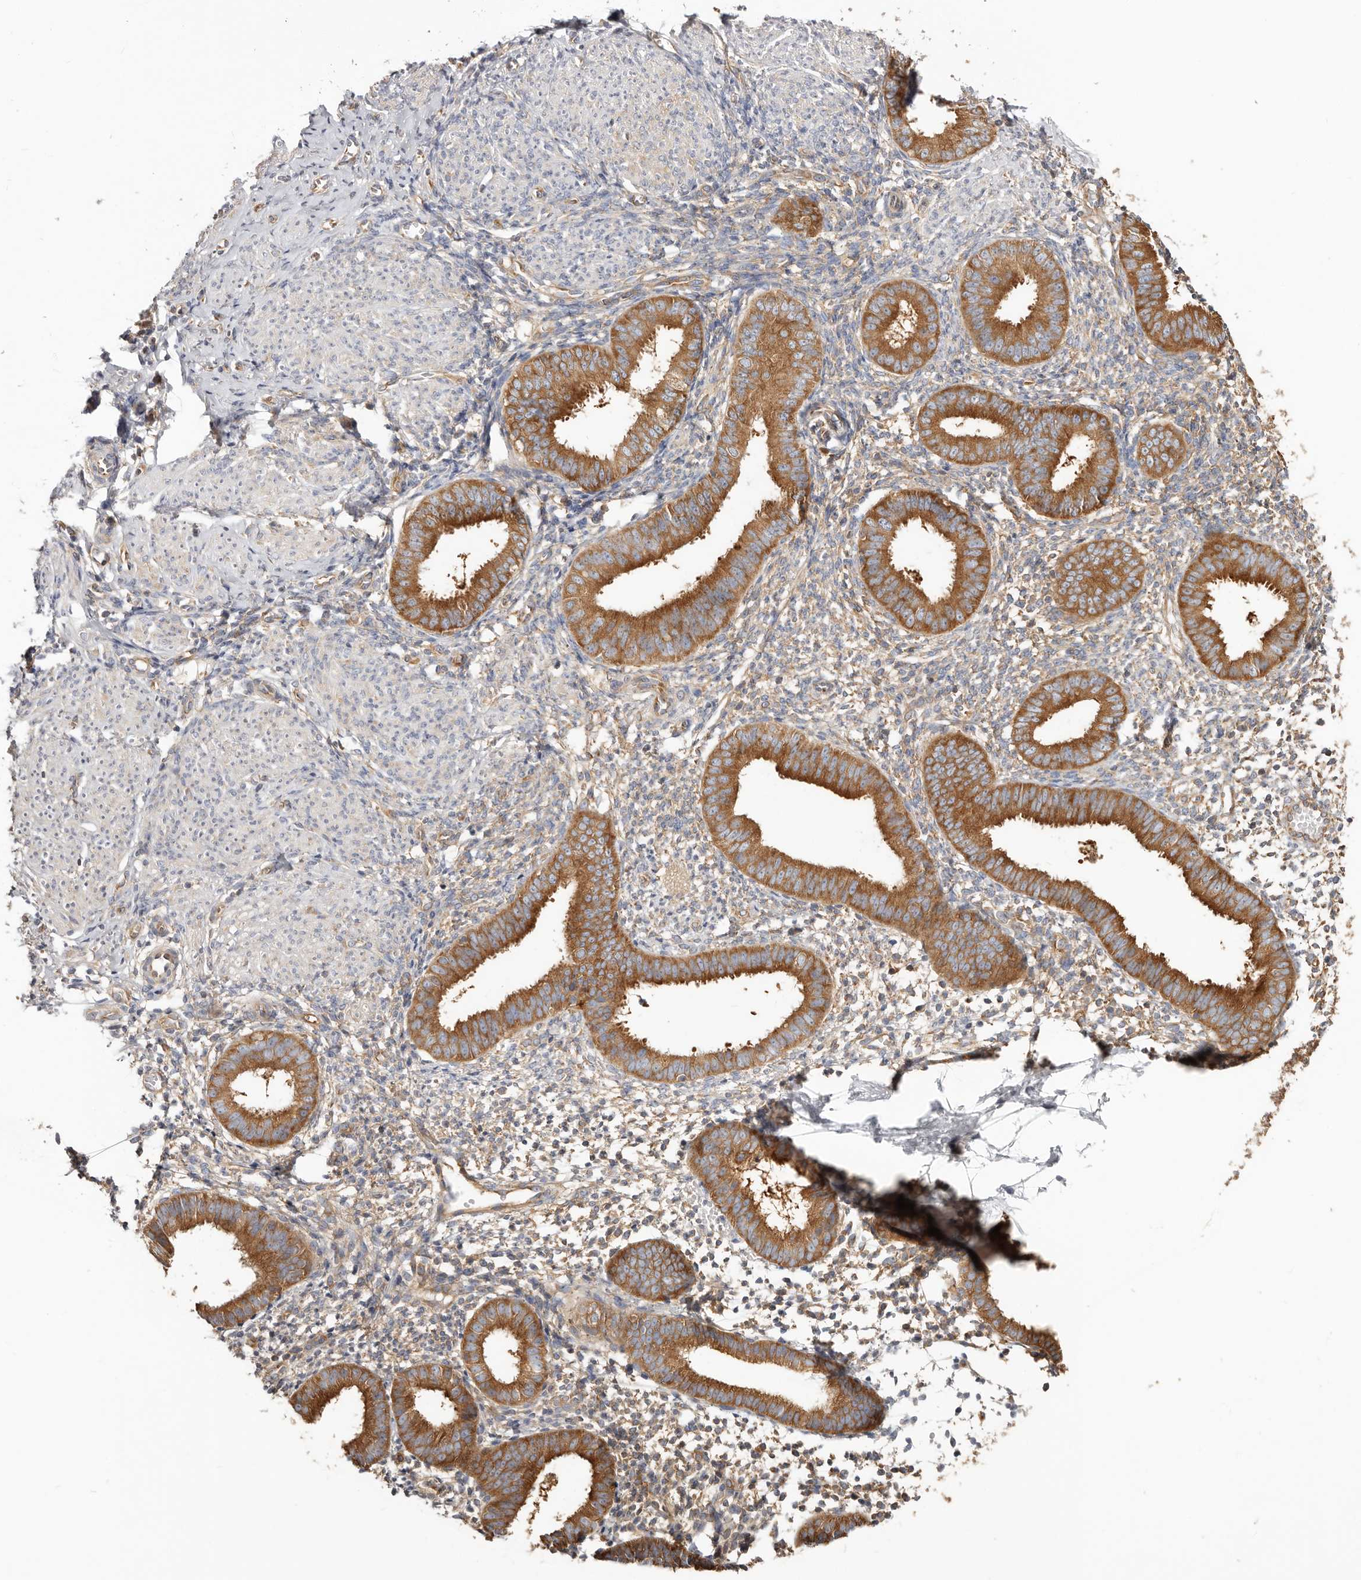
{"staining": {"intensity": "weak", "quantity": "25%-75%", "location": "cytoplasmic/membranous"}, "tissue": "endometrium", "cell_type": "Cells in endometrial stroma", "image_type": "normal", "snomed": [{"axis": "morphology", "description": "Normal tissue, NOS"}, {"axis": "topography", "description": "Uterus"}, {"axis": "topography", "description": "Endometrium"}], "caption": "Immunohistochemistry (IHC) histopathology image of unremarkable endometrium stained for a protein (brown), which displays low levels of weak cytoplasmic/membranous positivity in approximately 25%-75% of cells in endometrial stroma.", "gene": "EPRS1", "patient": {"sex": "female", "age": 48}}